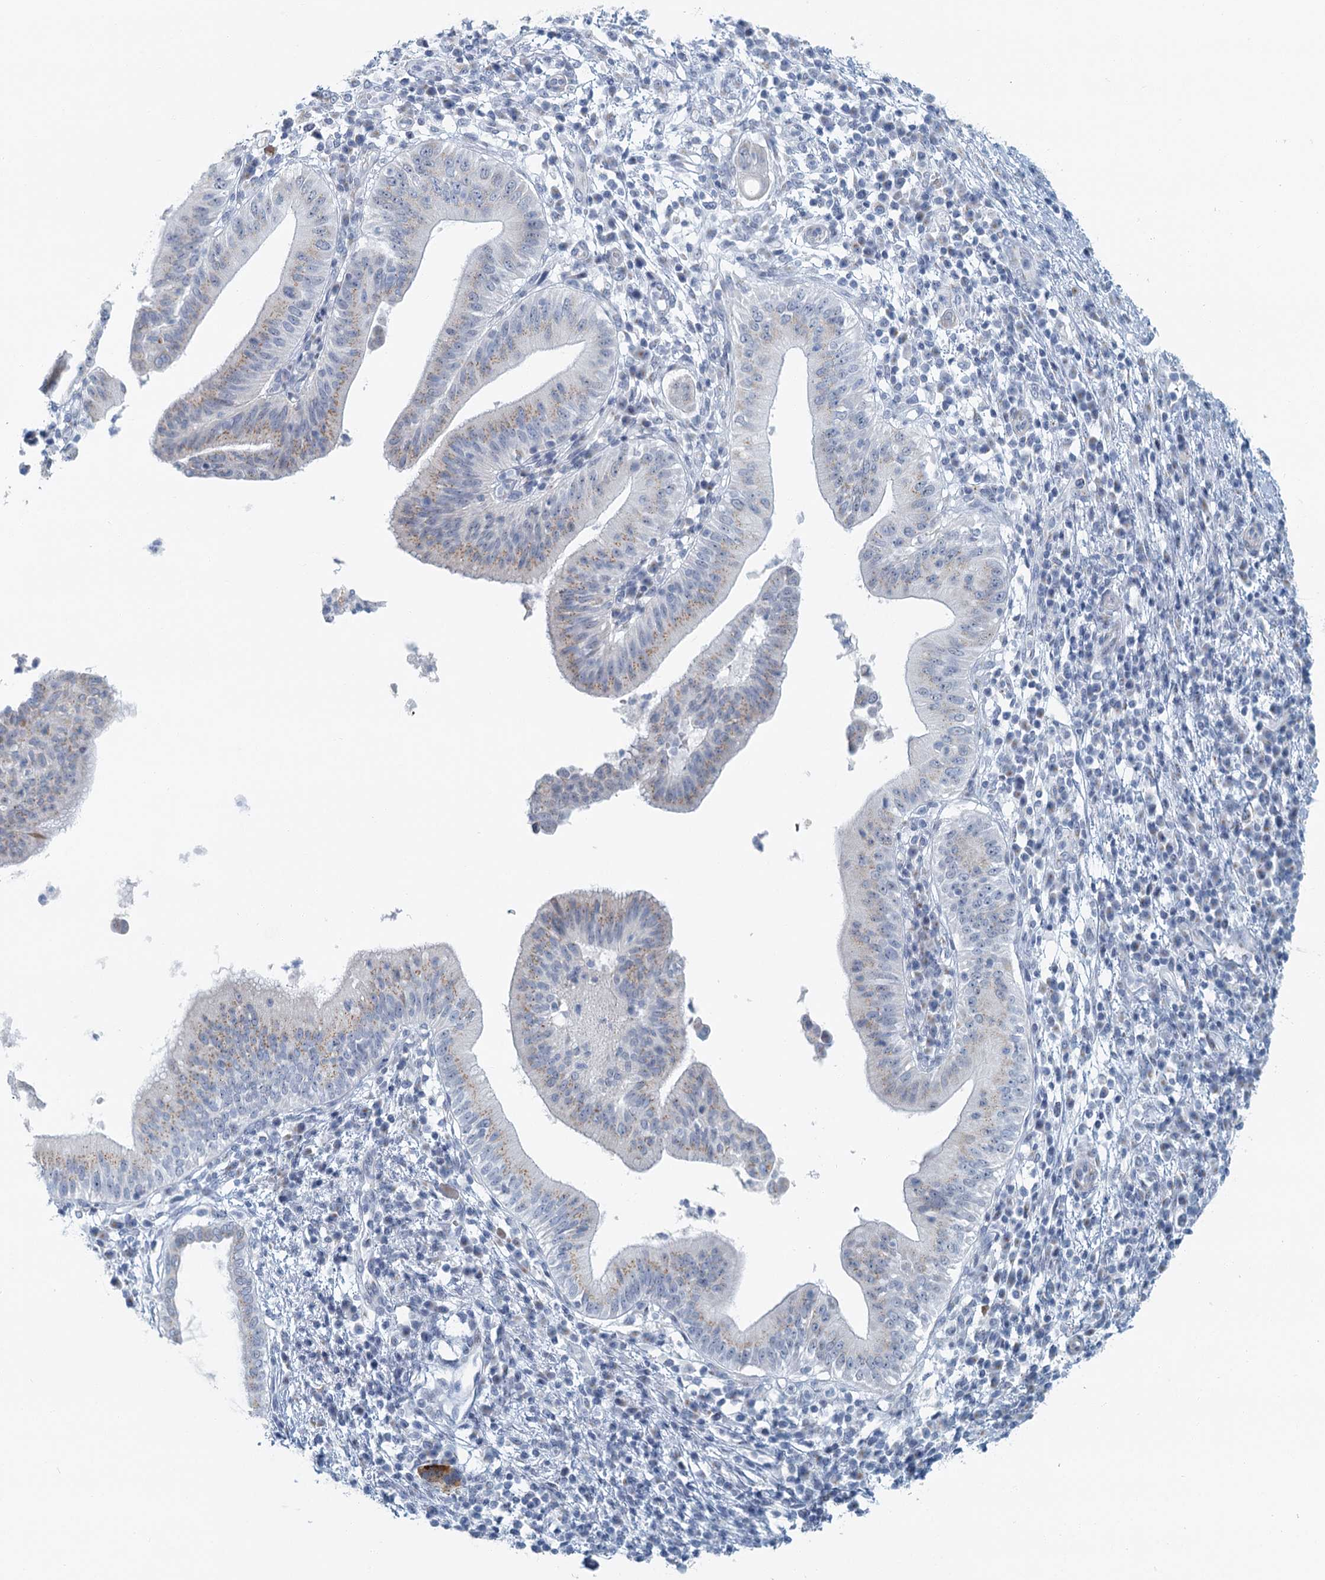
{"staining": {"intensity": "weak", "quantity": "25%-75%", "location": "cytoplasmic/membranous"}, "tissue": "pancreatic cancer", "cell_type": "Tumor cells", "image_type": "cancer", "snomed": [{"axis": "morphology", "description": "Adenocarcinoma, NOS"}, {"axis": "topography", "description": "Pancreas"}], "caption": "Protein analysis of pancreatic adenocarcinoma tissue exhibits weak cytoplasmic/membranous positivity in about 25%-75% of tumor cells.", "gene": "ZNF527", "patient": {"sex": "male", "age": 68}}